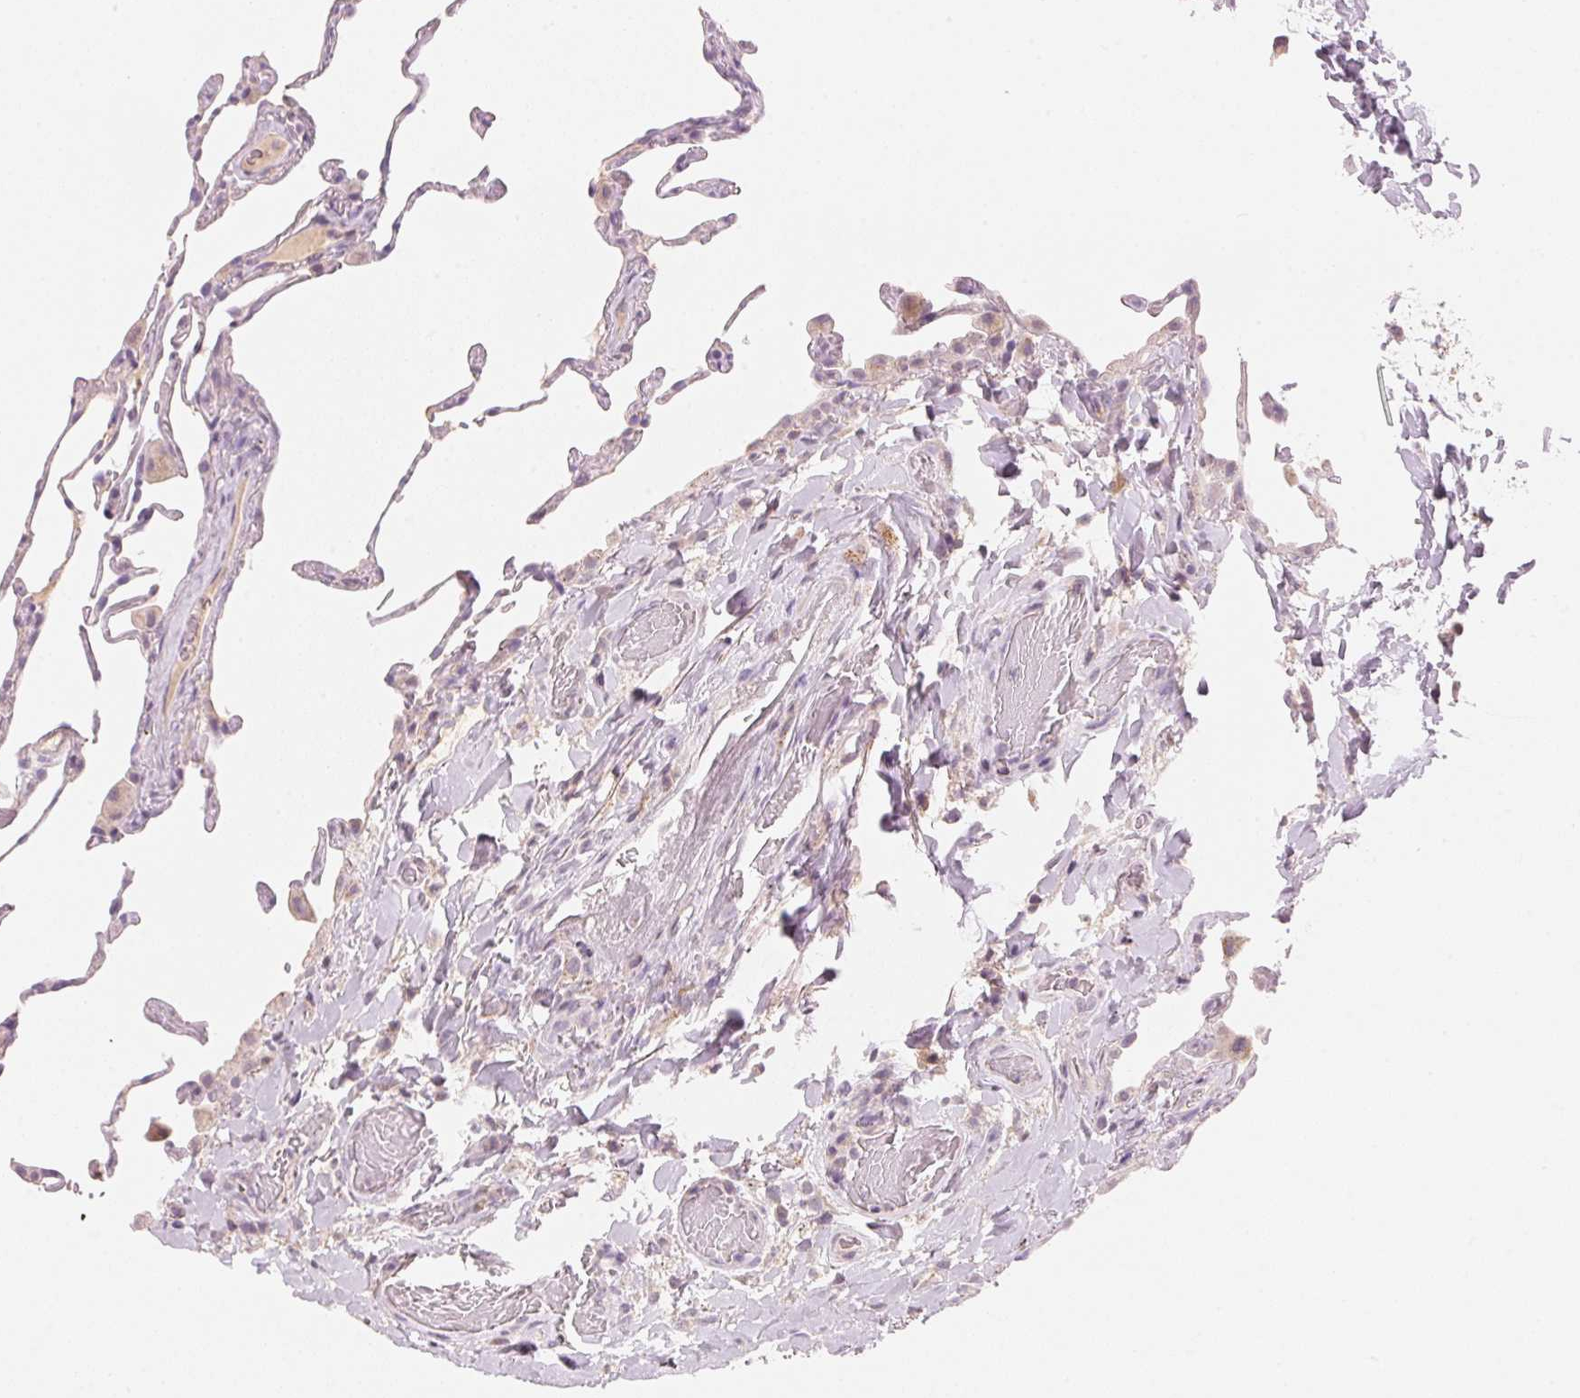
{"staining": {"intensity": "weak", "quantity": "<25%", "location": "cytoplasmic/membranous"}, "tissue": "lung", "cell_type": "Alveolar cells", "image_type": "normal", "snomed": [{"axis": "morphology", "description": "Normal tissue, NOS"}, {"axis": "topography", "description": "Lung"}], "caption": "The image demonstrates no staining of alveolar cells in benign lung.", "gene": "HOXB13", "patient": {"sex": "female", "age": 57}}